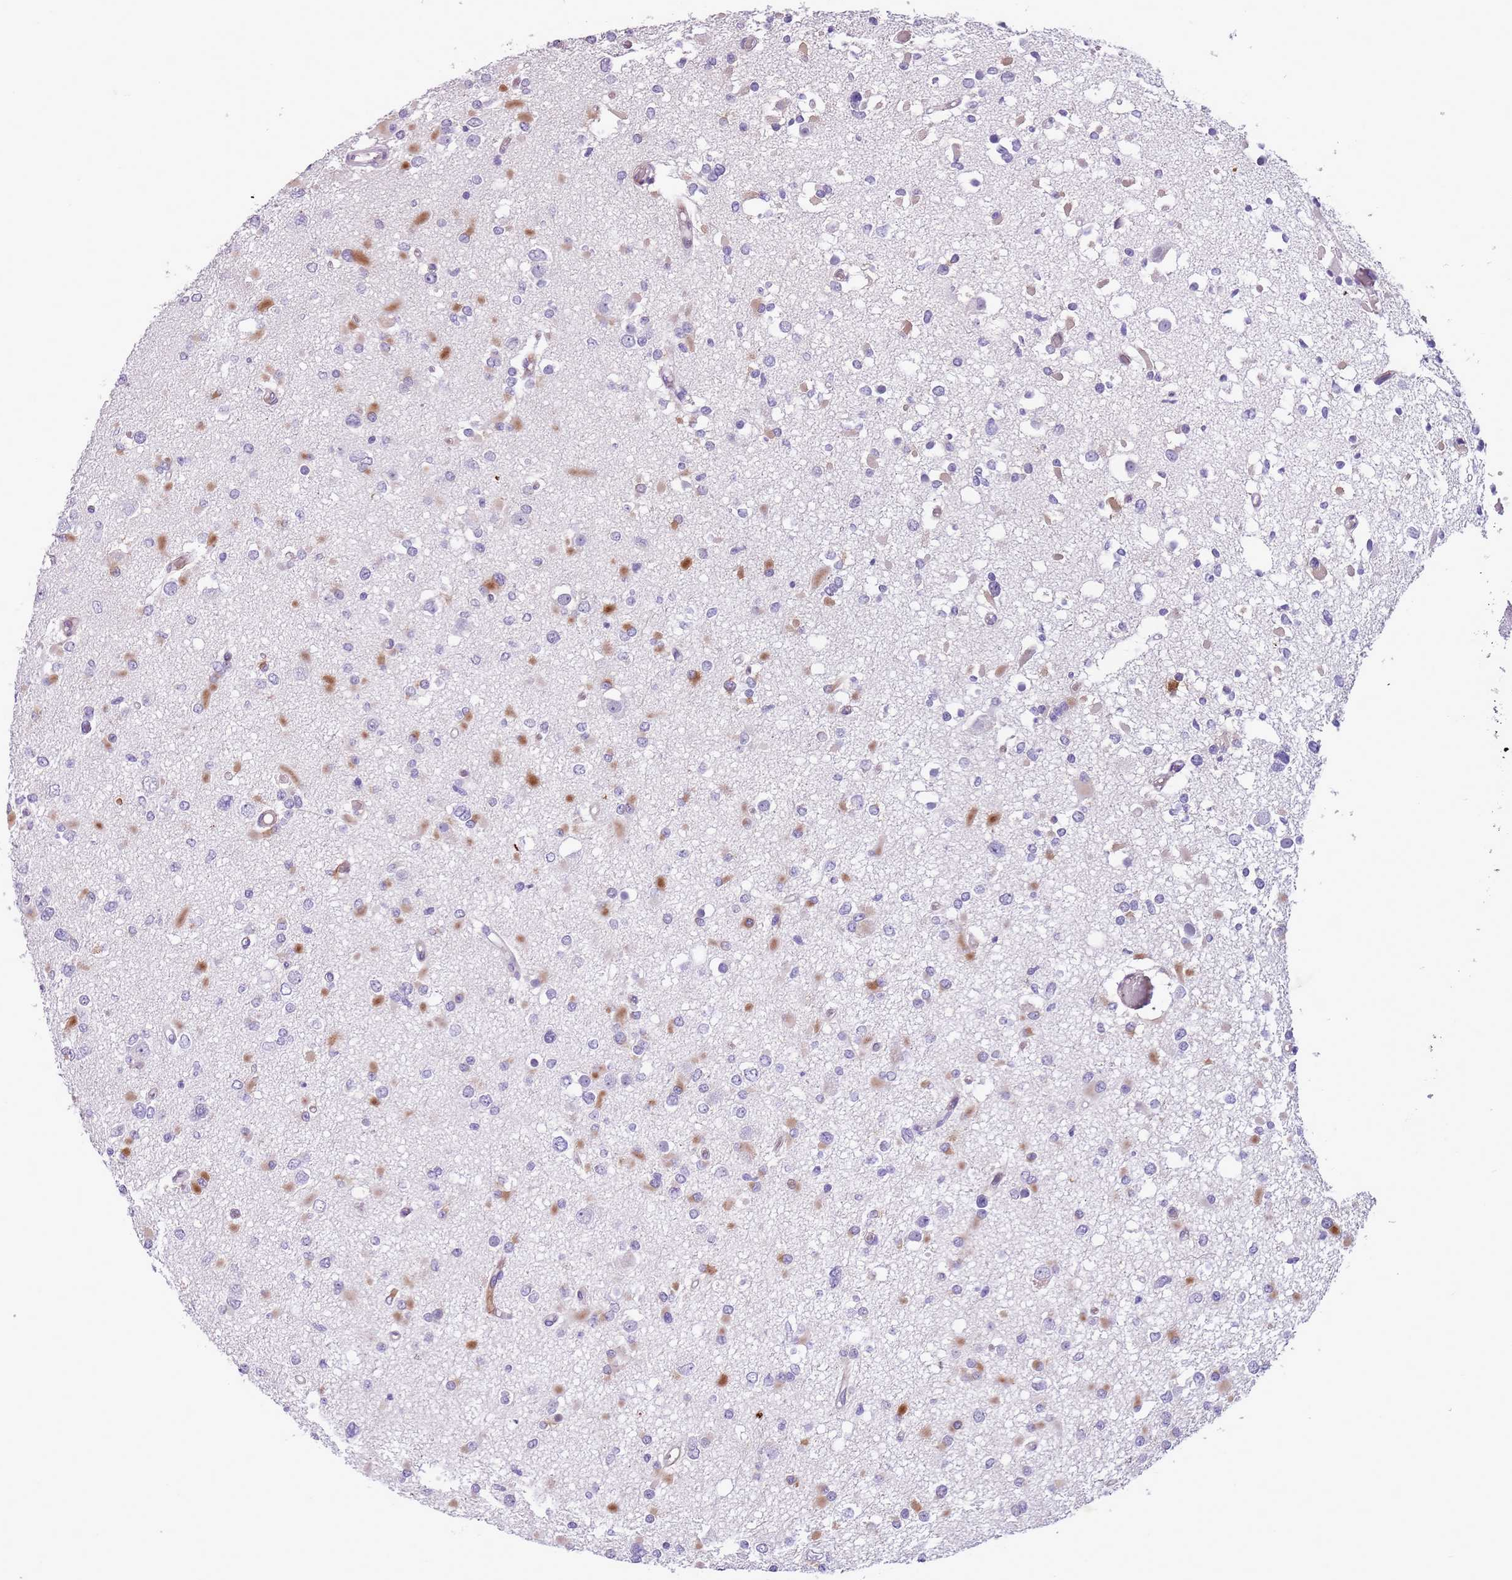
{"staining": {"intensity": "moderate", "quantity": "<25%", "location": "cytoplasmic/membranous"}, "tissue": "glioma", "cell_type": "Tumor cells", "image_type": "cancer", "snomed": [{"axis": "morphology", "description": "Glioma, malignant, Low grade"}, {"axis": "topography", "description": "Brain"}], "caption": "Moderate cytoplasmic/membranous expression for a protein is present in about <25% of tumor cells of glioma using IHC.", "gene": "MRPL32", "patient": {"sex": "female", "age": 22}}